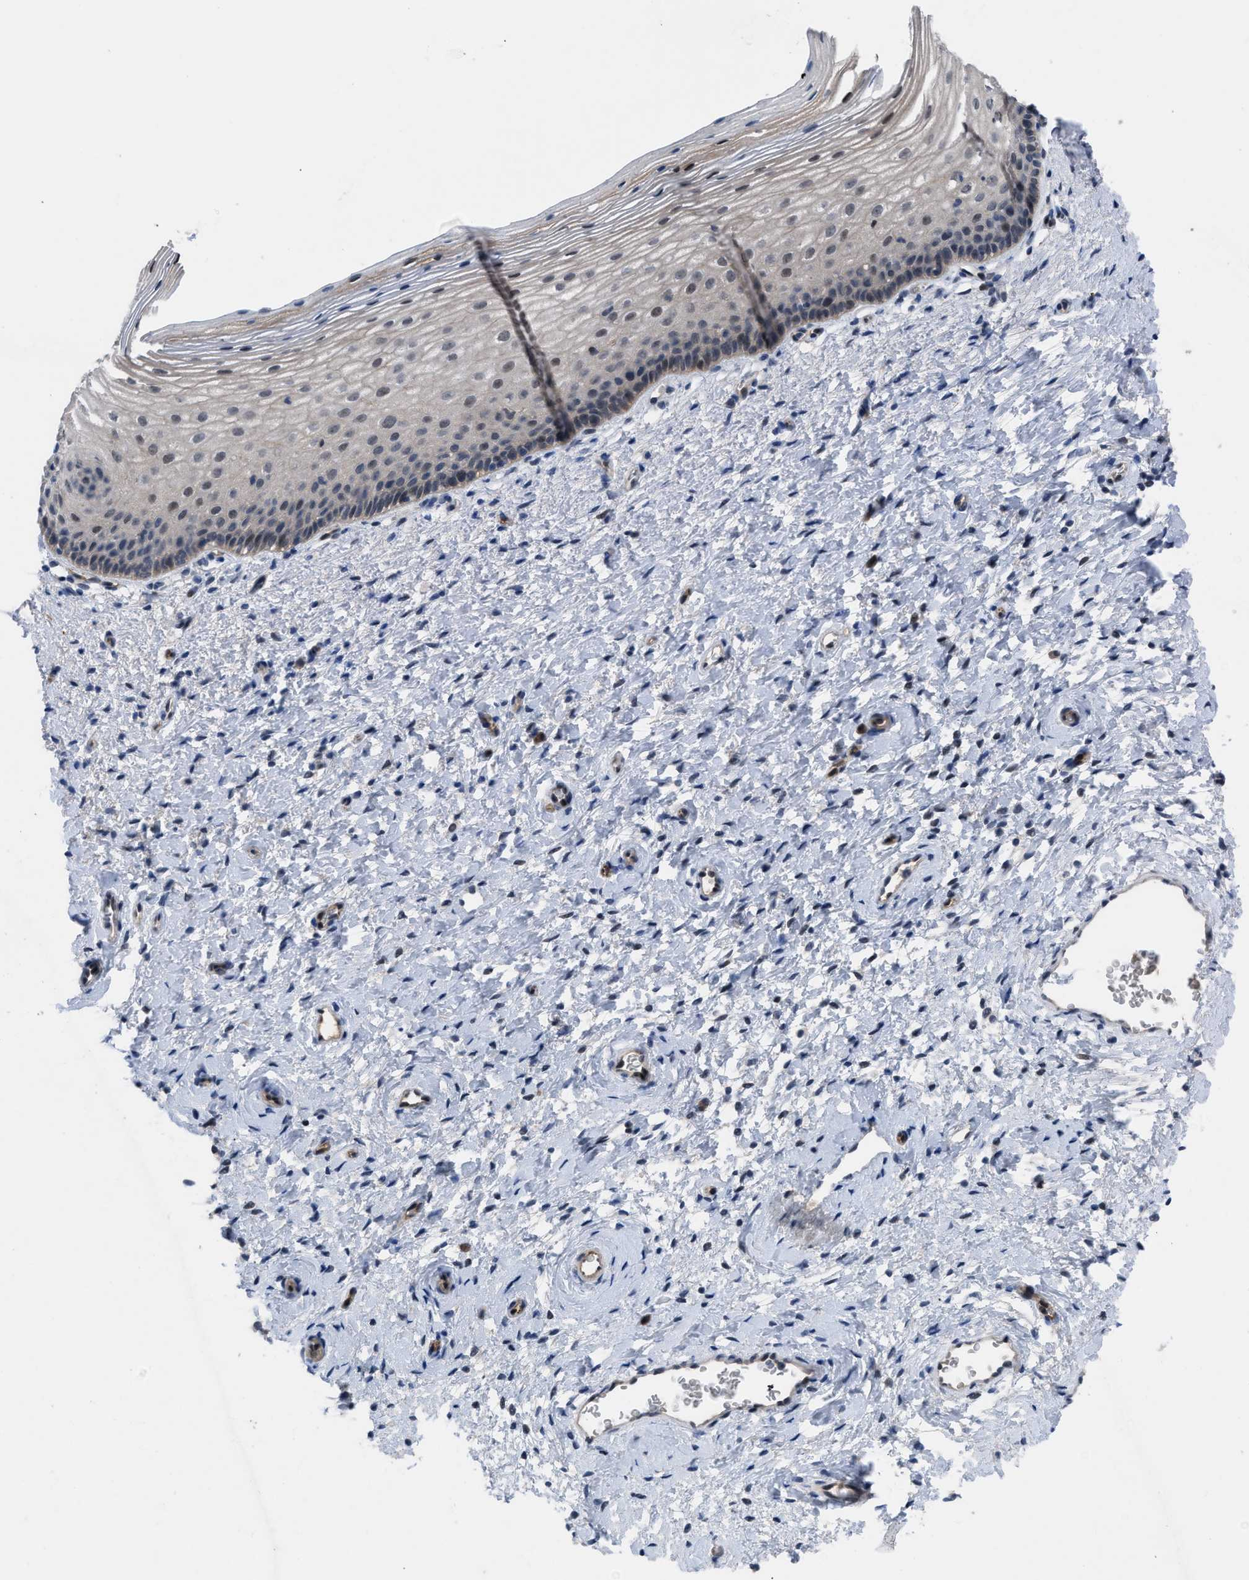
{"staining": {"intensity": "moderate", "quantity": ">75%", "location": "cytoplasmic/membranous,nuclear"}, "tissue": "cervix", "cell_type": "Glandular cells", "image_type": "normal", "snomed": [{"axis": "morphology", "description": "Normal tissue, NOS"}, {"axis": "topography", "description": "Cervix"}], "caption": "Cervix stained for a protein (brown) shows moderate cytoplasmic/membranous,nuclear positive positivity in about >75% of glandular cells.", "gene": "IL17RE", "patient": {"sex": "female", "age": 72}}